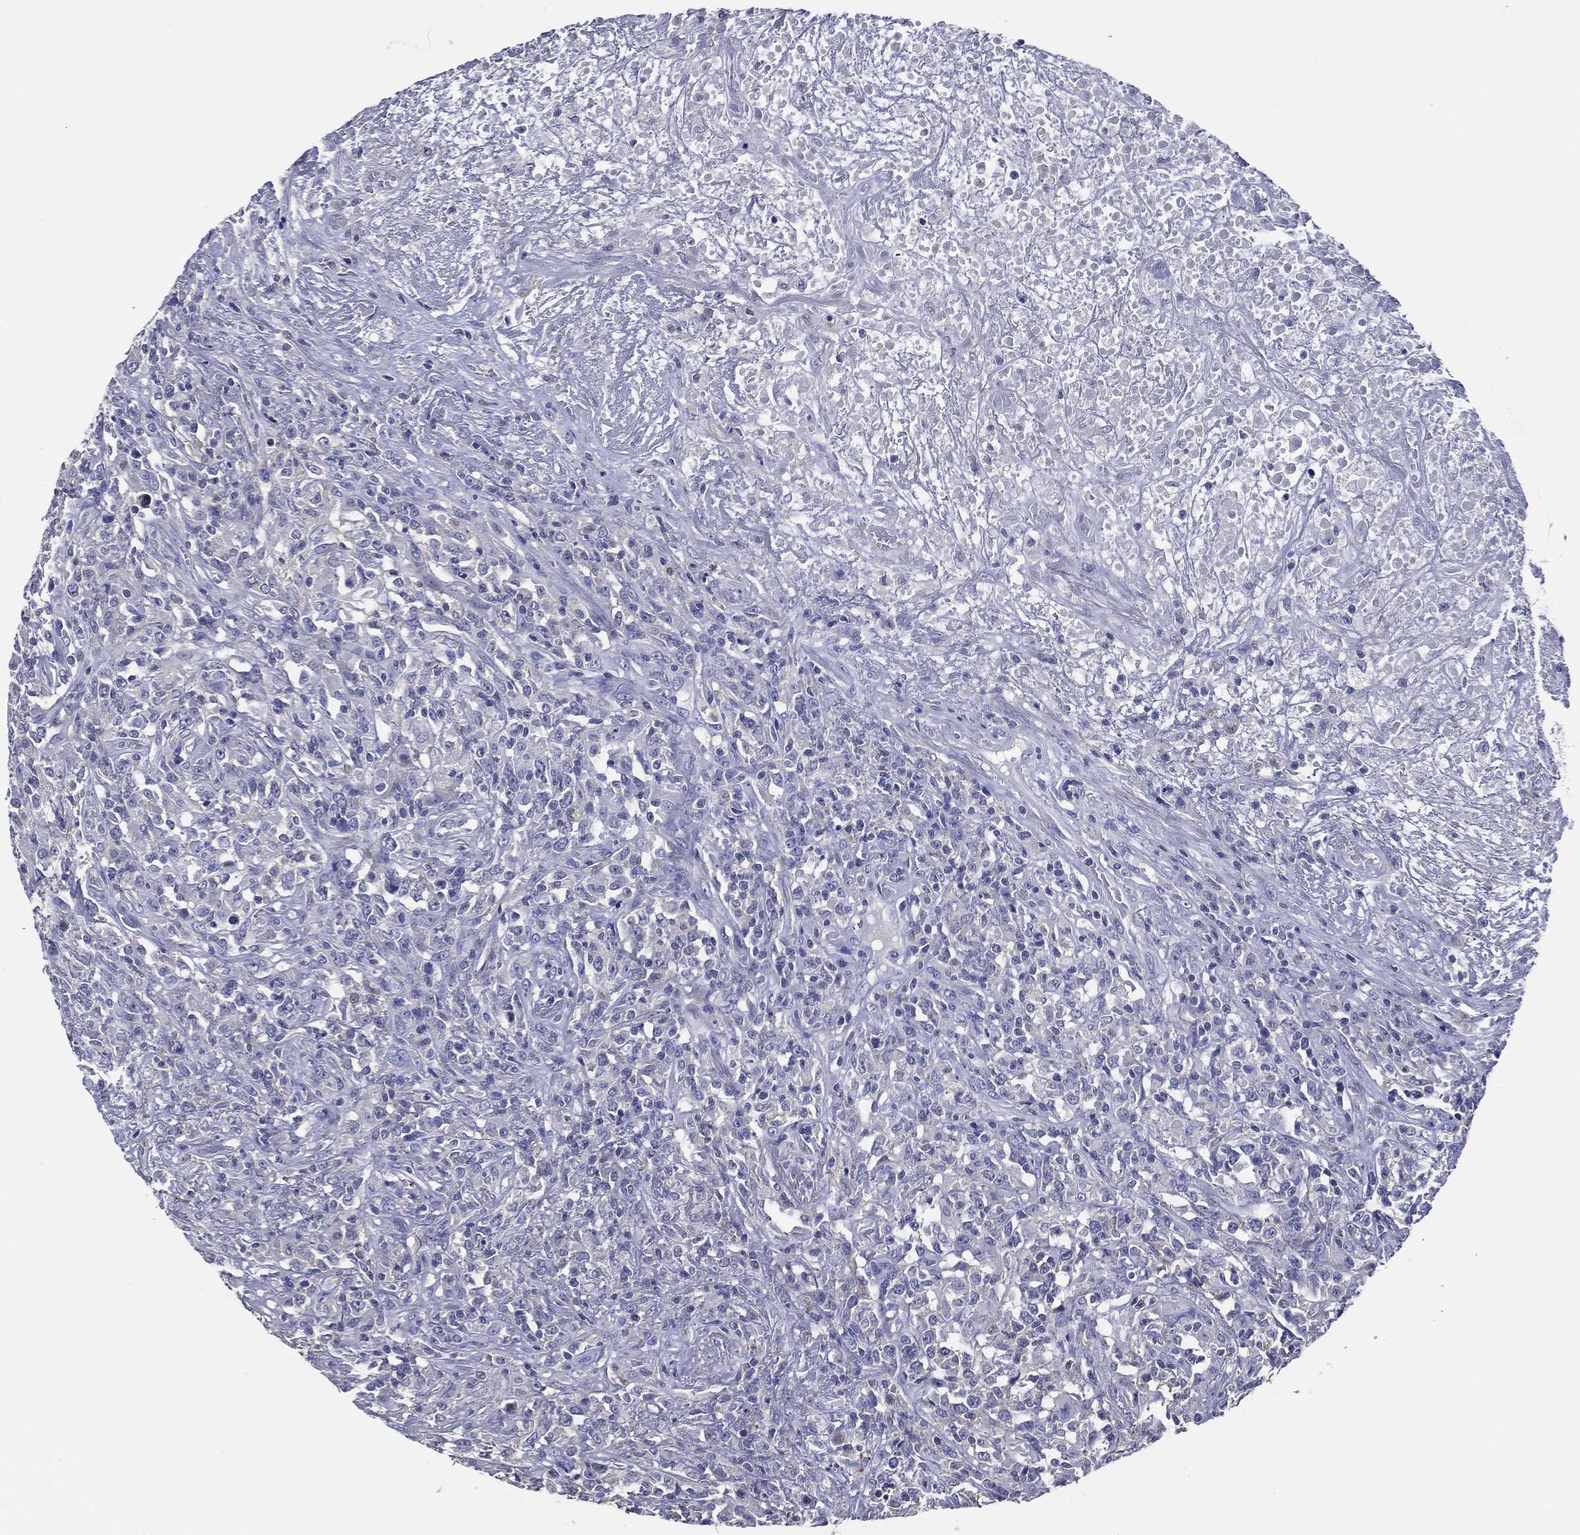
{"staining": {"intensity": "negative", "quantity": "none", "location": "none"}, "tissue": "lymphoma", "cell_type": "Tumor cells", "image_type": "cancer", "snomed": [{"axis": "morphology", "description": "Malignant lymphoma, non-Hodgkin's type, High grade"}, {"axis": "topography", "description": "Lung"}], "caption": "High magnification brightfield microscopy of malignant lymphoma, non-Hodgkin's type (high-grade) stained with DAB (3,3'-diaminobenzidine) (brown) and counterstained with hematoxylin (blue): tumor cells show no significant positivity.", "gene": "TFAP2A", "patient": {"sex": "male", "age": 79}}